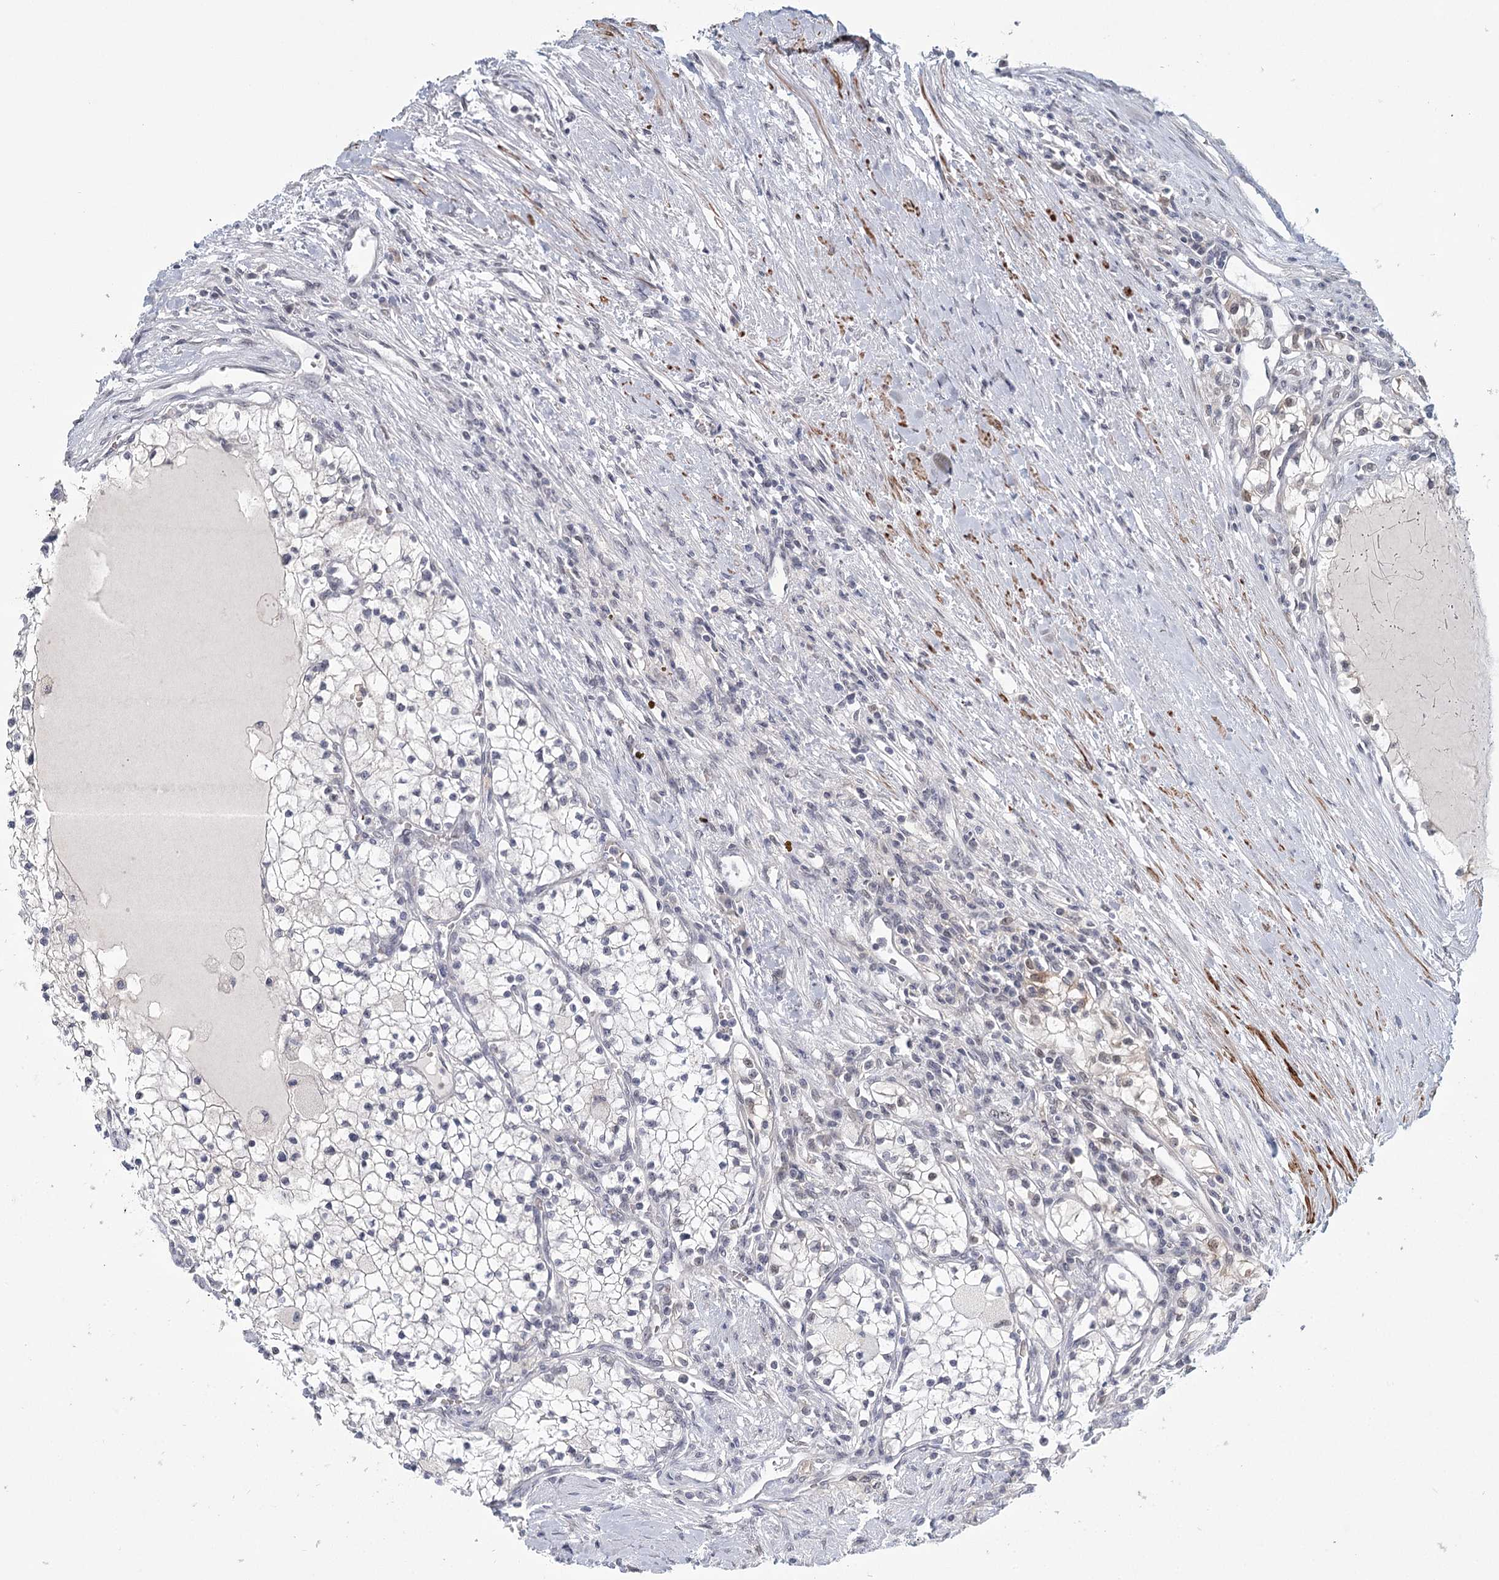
{"staining": {"intensity": "negative", "quantity": "none", "location": "none"}, "tissue": "renal cancer", "cell_type": "Tumor cells", "image_type": "cancer", "snomed": [{"axis": "morphology", "description": "Normal tissue, NOS"}, {"axis": "morphology", "description": "Adenocarcinoma, NOS"}, {"axis": "topography", "description": "Kidney"}], "caption": "DAB (3,3'-diaminobenzidine) immunohistochemical staining of human renal adenocarcinoma reveals no significant staining in tumor cells.", "gene": "TMEM70", "patient": {"sex": "male", "age": 68}}